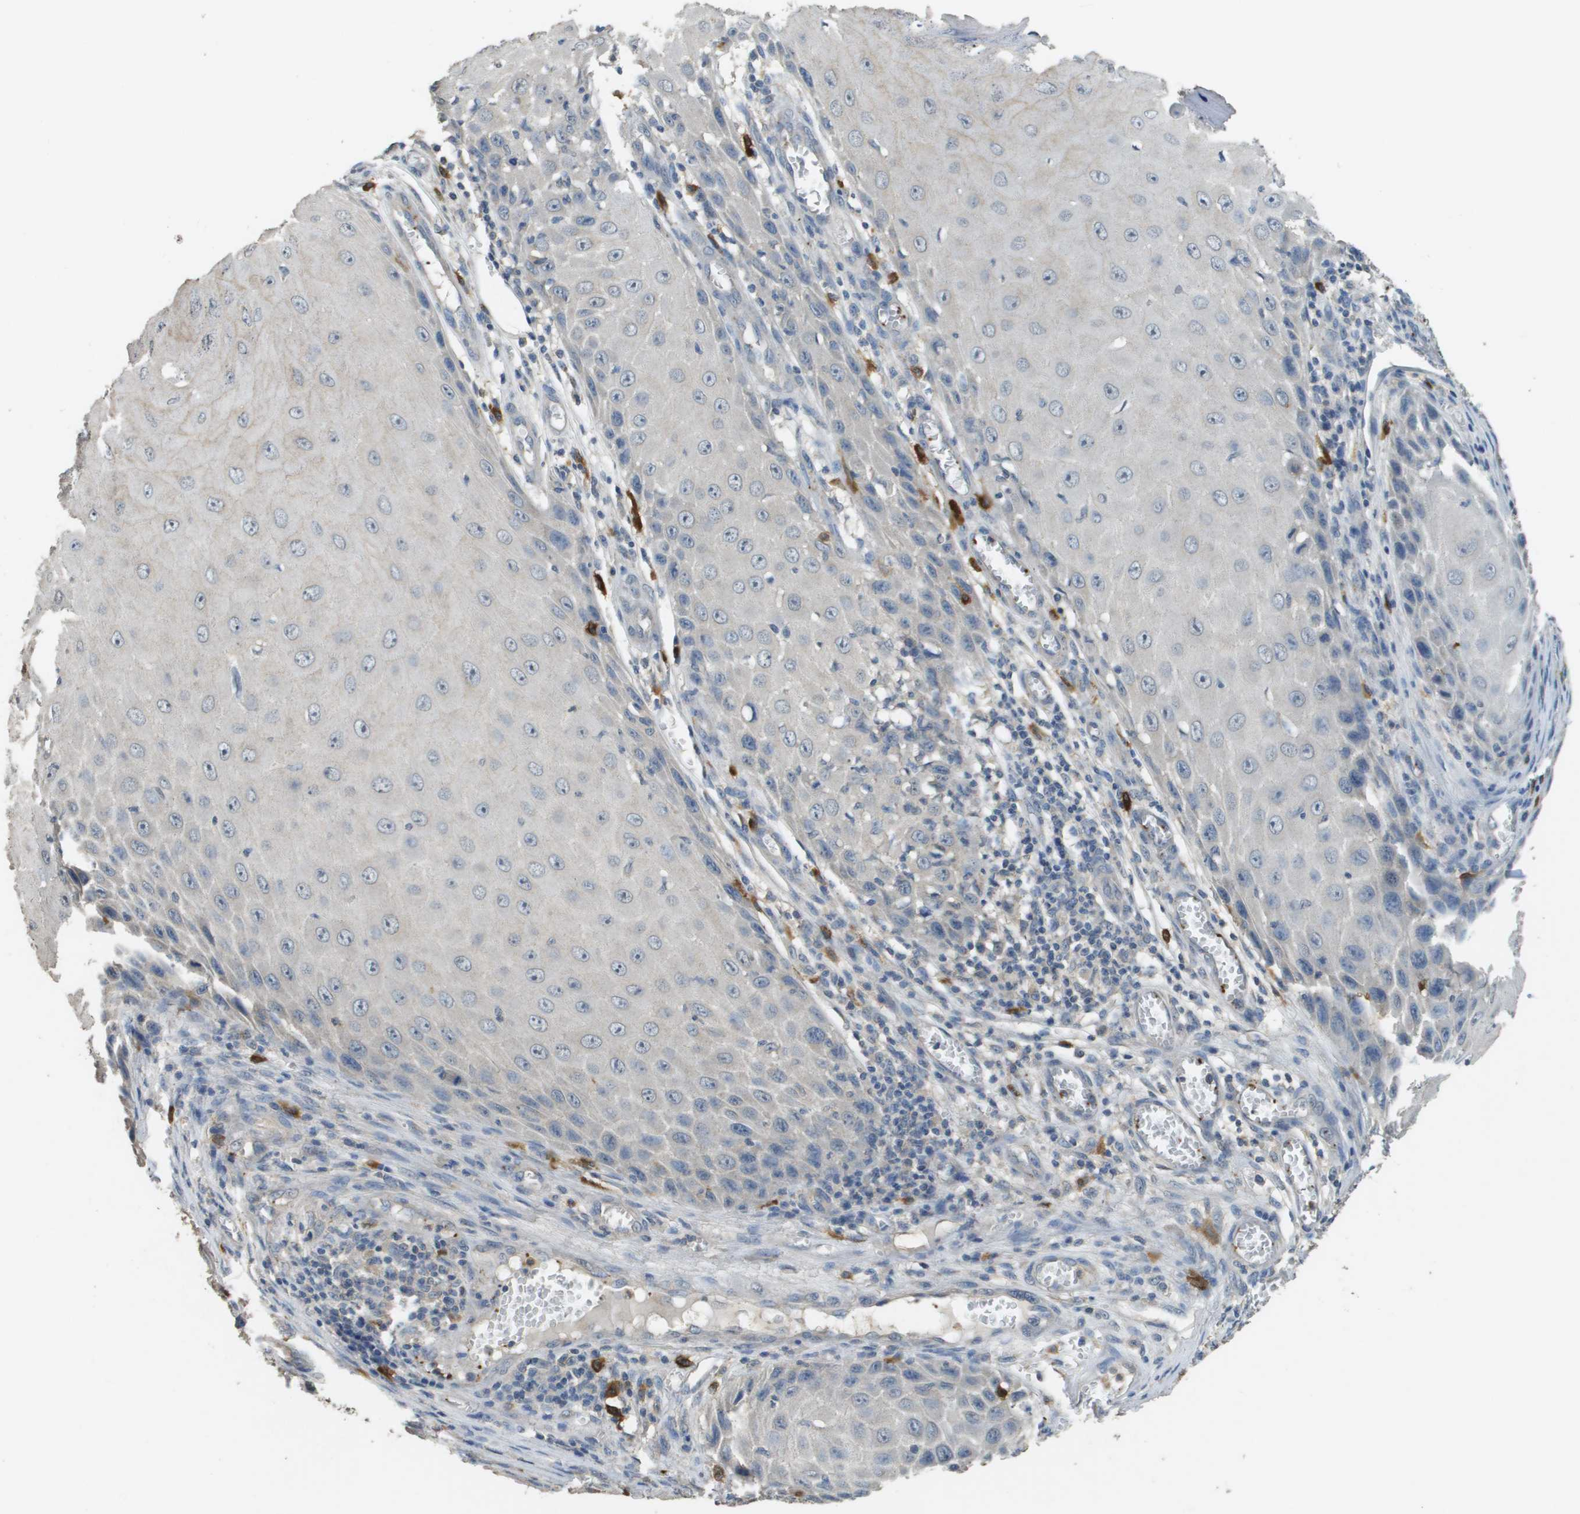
{"staining": {"intensity": "negative", "quantity": "none", "location": "none"}, "tissue": "skin cancer", "cell_type": "Tumor cells", "image_type": "cancer", "snomed": [{"axis": "morphology", "description": "Squamous cell carcinoma, NOS"}, {"axis": "topography", "description": "Skin"}], "caption": "Immunohistochemistry image of neoplastic tissue: human skin squamous cell carcinoma stained with DAB displays no significant protein expression in tumor cells. The staining is performed using DAB (3,3'-diaminobenzidine) brown chromogen with nuclei counter-stained in using hematoxylin.", "gene": "RAB27B", "patient": {"sex": "female", "age": 73}}